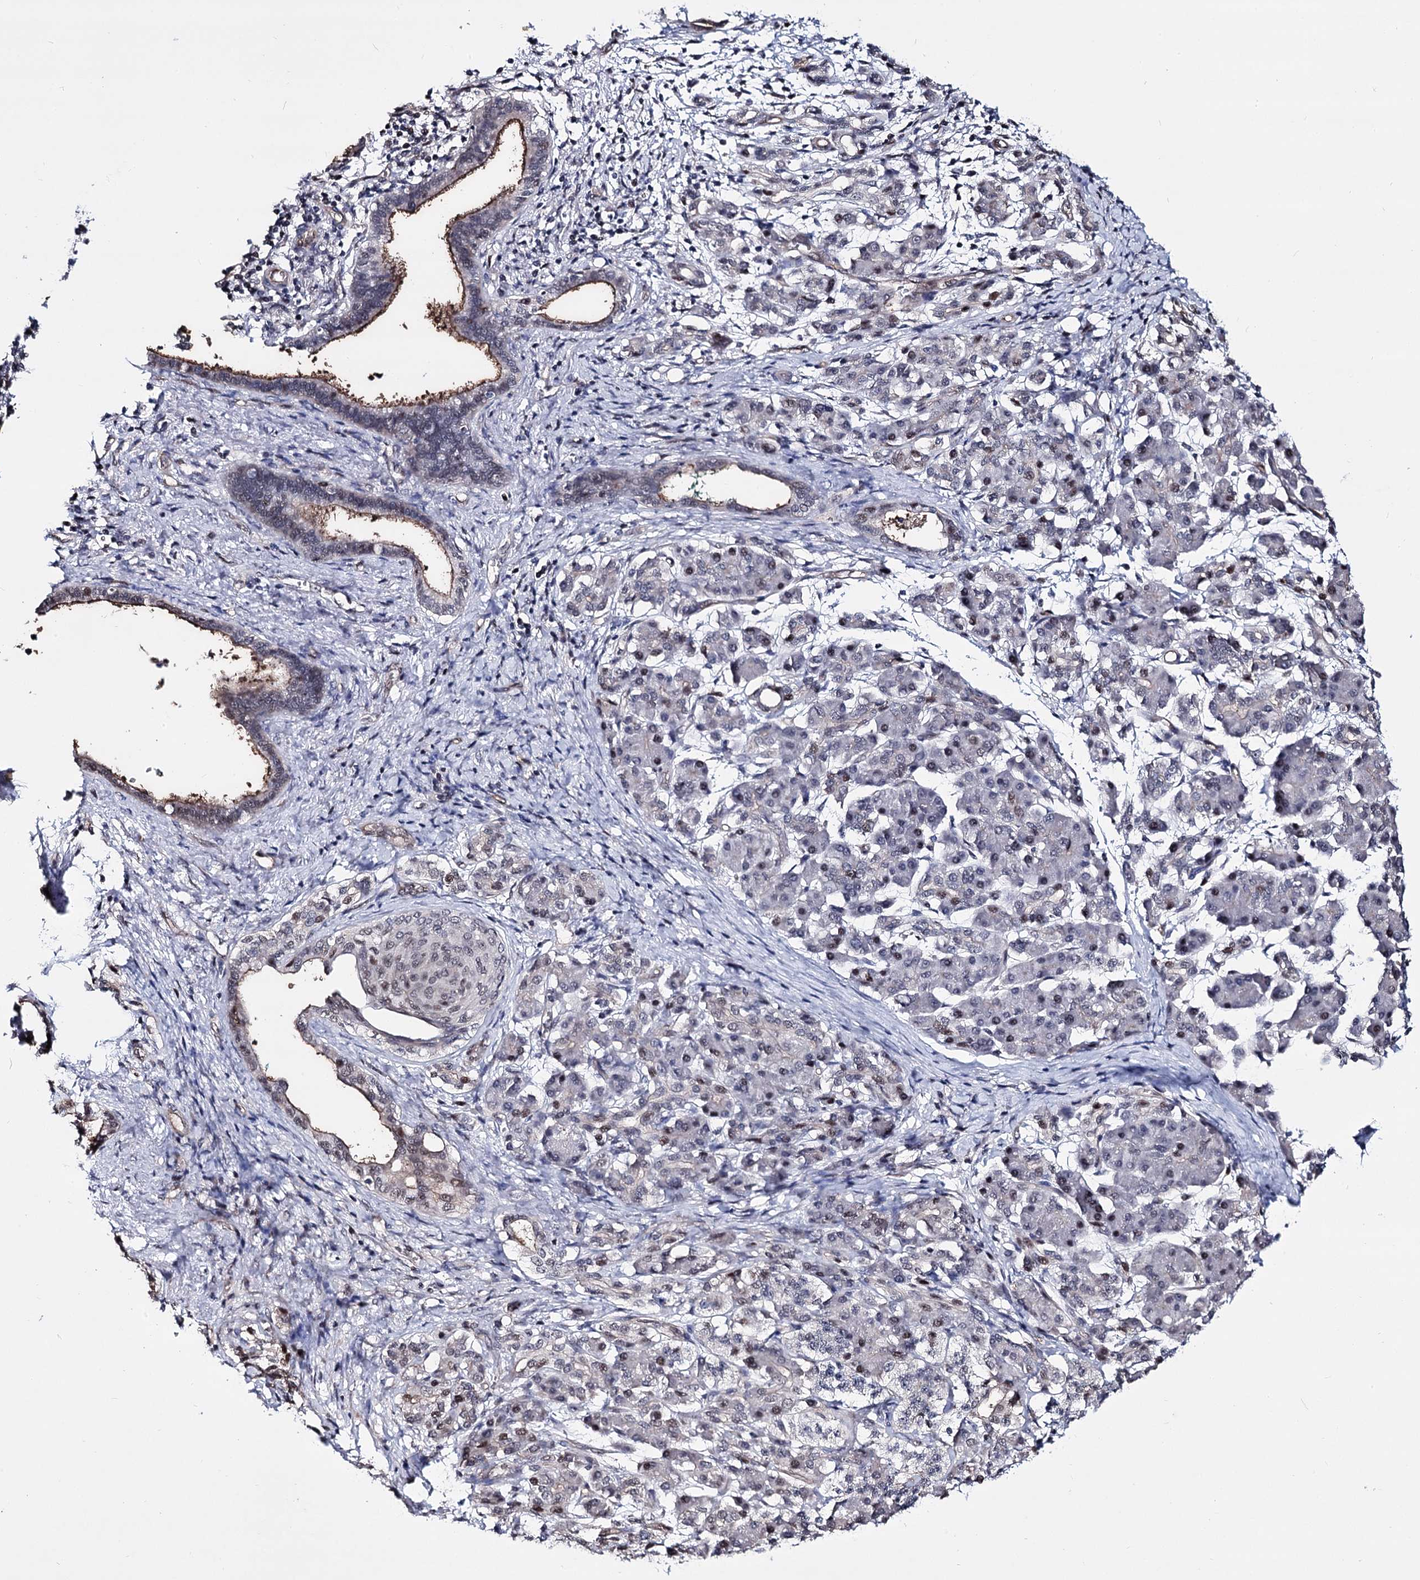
{"staining": {"intensity": "moderate", "quantity": "<25%", "location": "cytoplasmic/membranous,nuclear"}, "tissue": "pancreatic cancer", "cell_type": "Tumor cells", "image_type": "cancer", "snomed": [{"axis": "morphology", "description": "Adenocarcinoma, NOS"}, {"axis": "topography", "description": "Pancreas"}], "caption": "Immunohistochemistry image of human pancreatic adenocarcinoma stained for a protein (brown), which shows low levels of moderate cytoplasmic/membranous and nuclear staining in about <25% of tumor cells.", "gene": "CHMP7", "patient": {"sex": "female", "age": 55}}